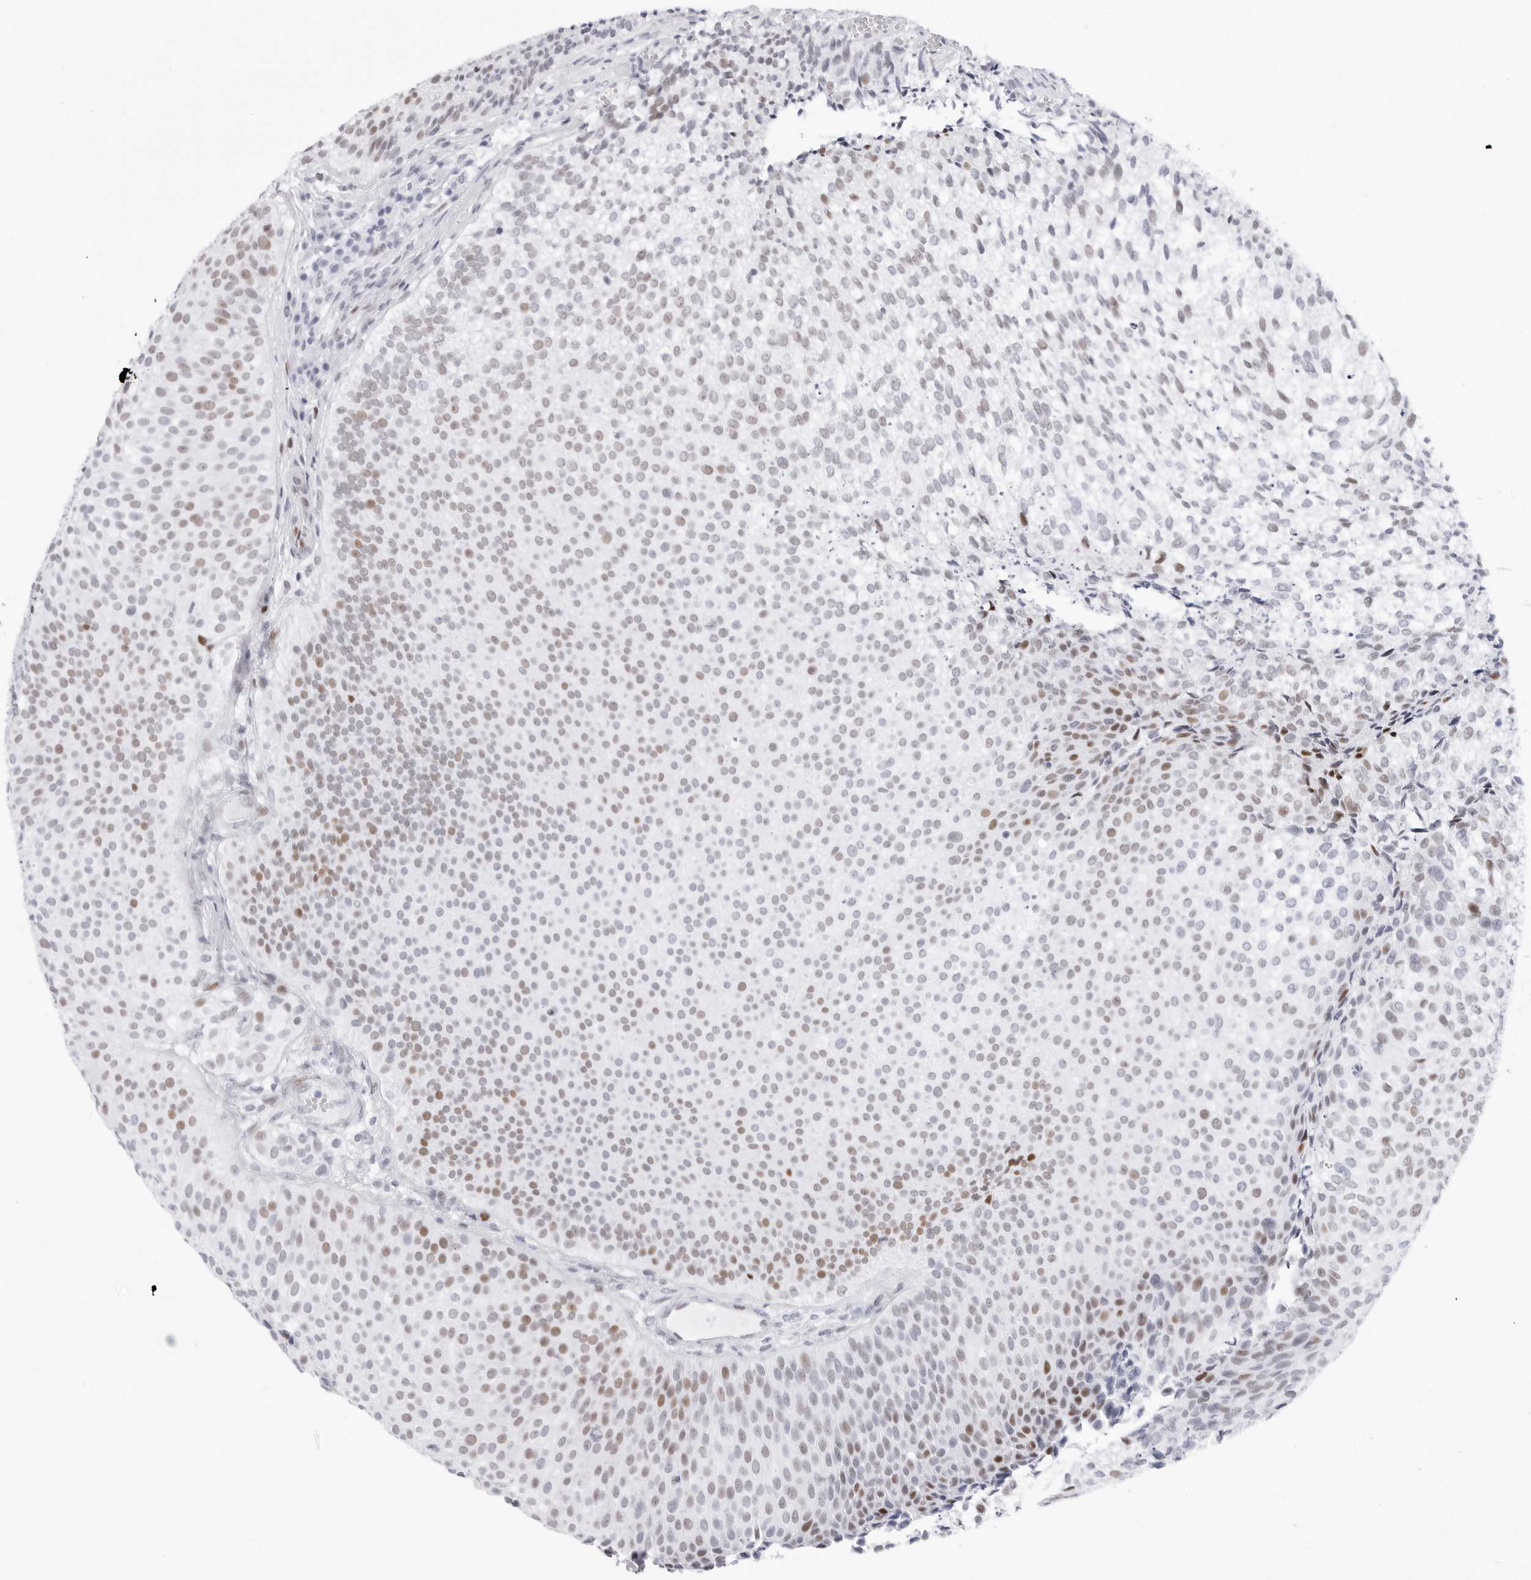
{"staining": {"intensity": "moderate", "quantity": "25%-75%", "location": "nuclear"}, "tissue": "urothelial cancer", "cell_type": "Tumor cells", "image_type": "cancer", "snomed": [{"axis": "morphology", "description": "Urothelial carcinoma, Low grade"}, {"axis": "topography", "description": "Urinary bladder"}], "caption": "Protein analysis of low-grade urothelial carcinoma tissue shows moderate nuclear staining in about 25%-75% of tumor cells.", "gene": "NASP", "patient": {"sex": "male", "age": 86}}